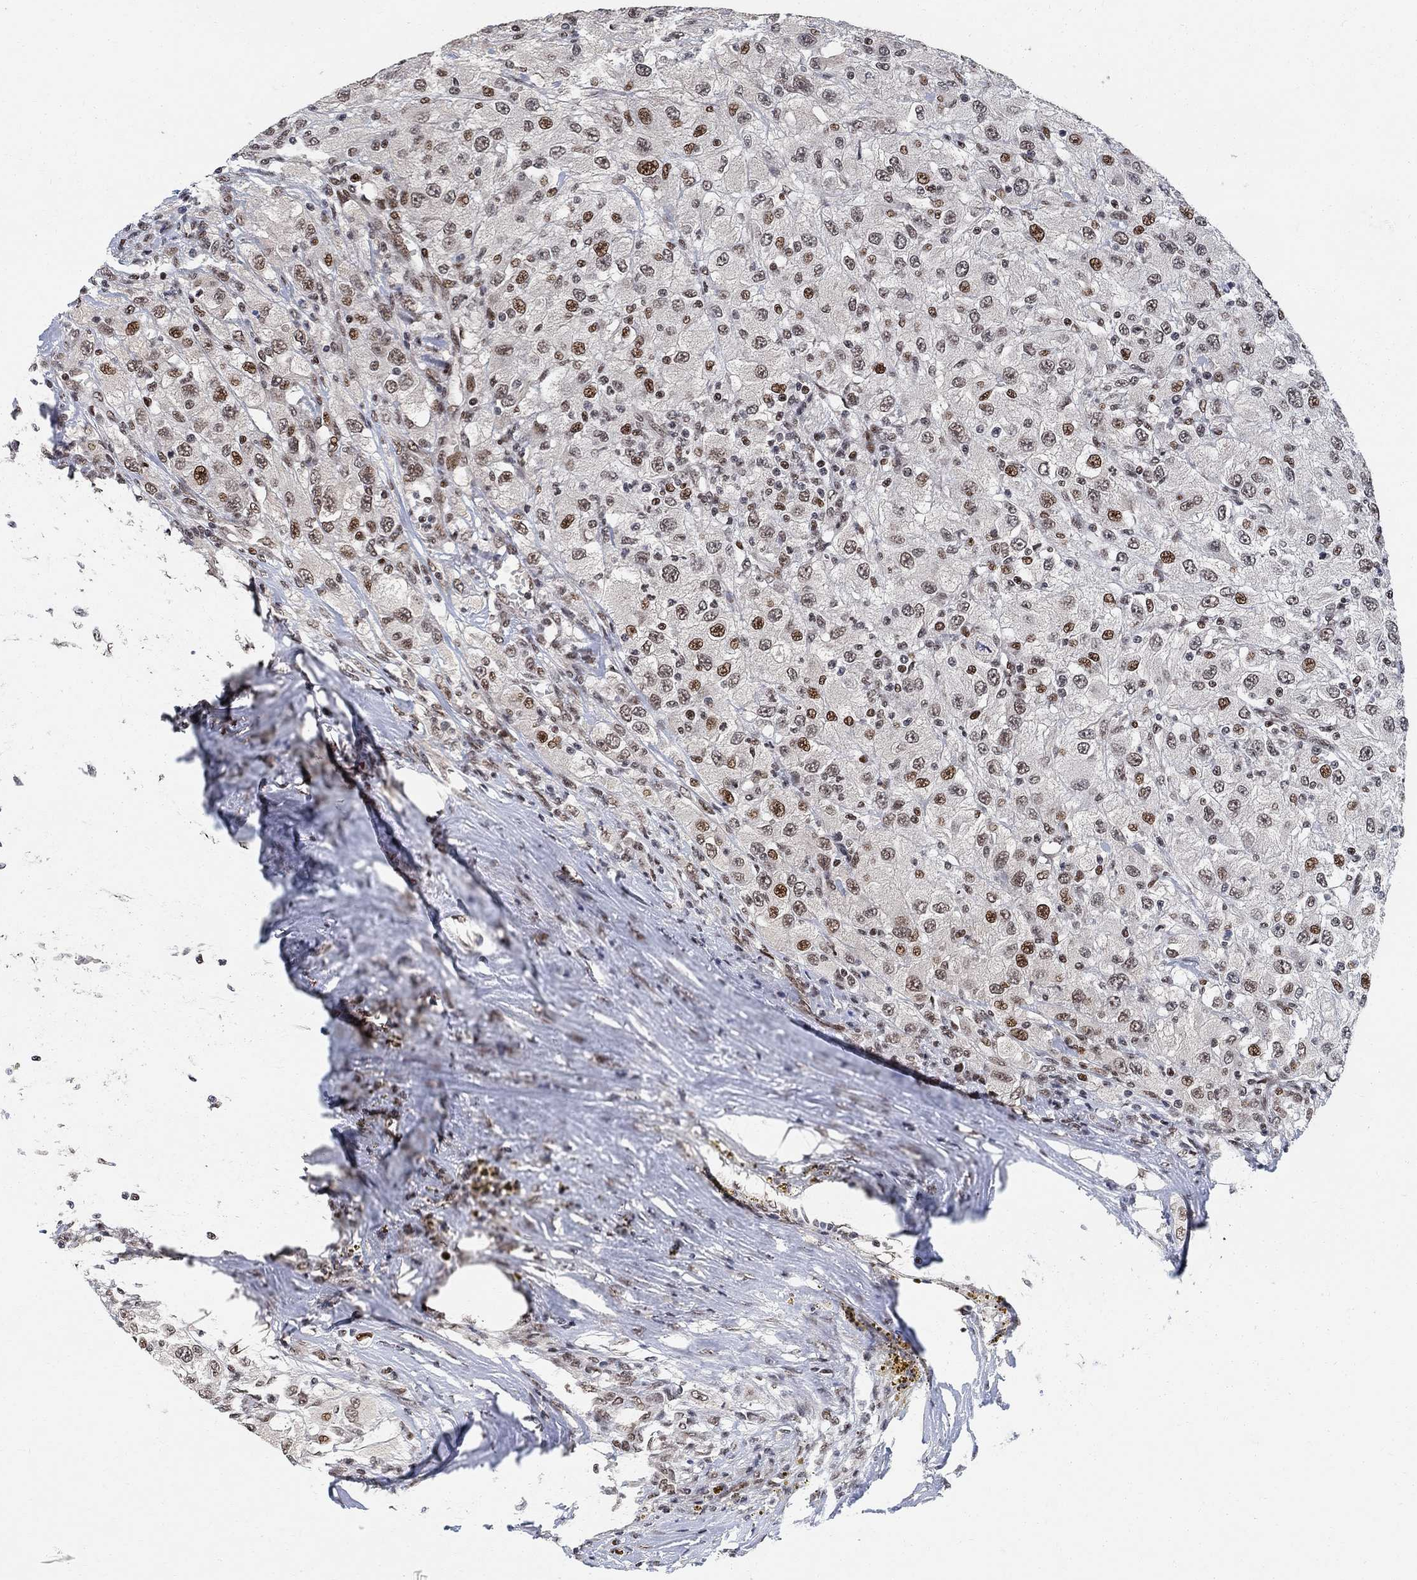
{"staining": {"intensity": "strong", "quantity": "25%-75%", "location": "nuclear"}, "tissue": "renal cancer", "cell_type": "Tumor cells", "image_type": "cancer", "snomed": [{"axis": "morphology", "description": "Adenocarcinoma, NOS"}, {"axis": "topography", "description": "Kidney"}], "caption": "The immunohistochemical stain highlights strong nuclear positivity in tumor cells of renal cancer tissue.", "gene": "E4F1", "patient": {"sex": "female", "age": 67}}